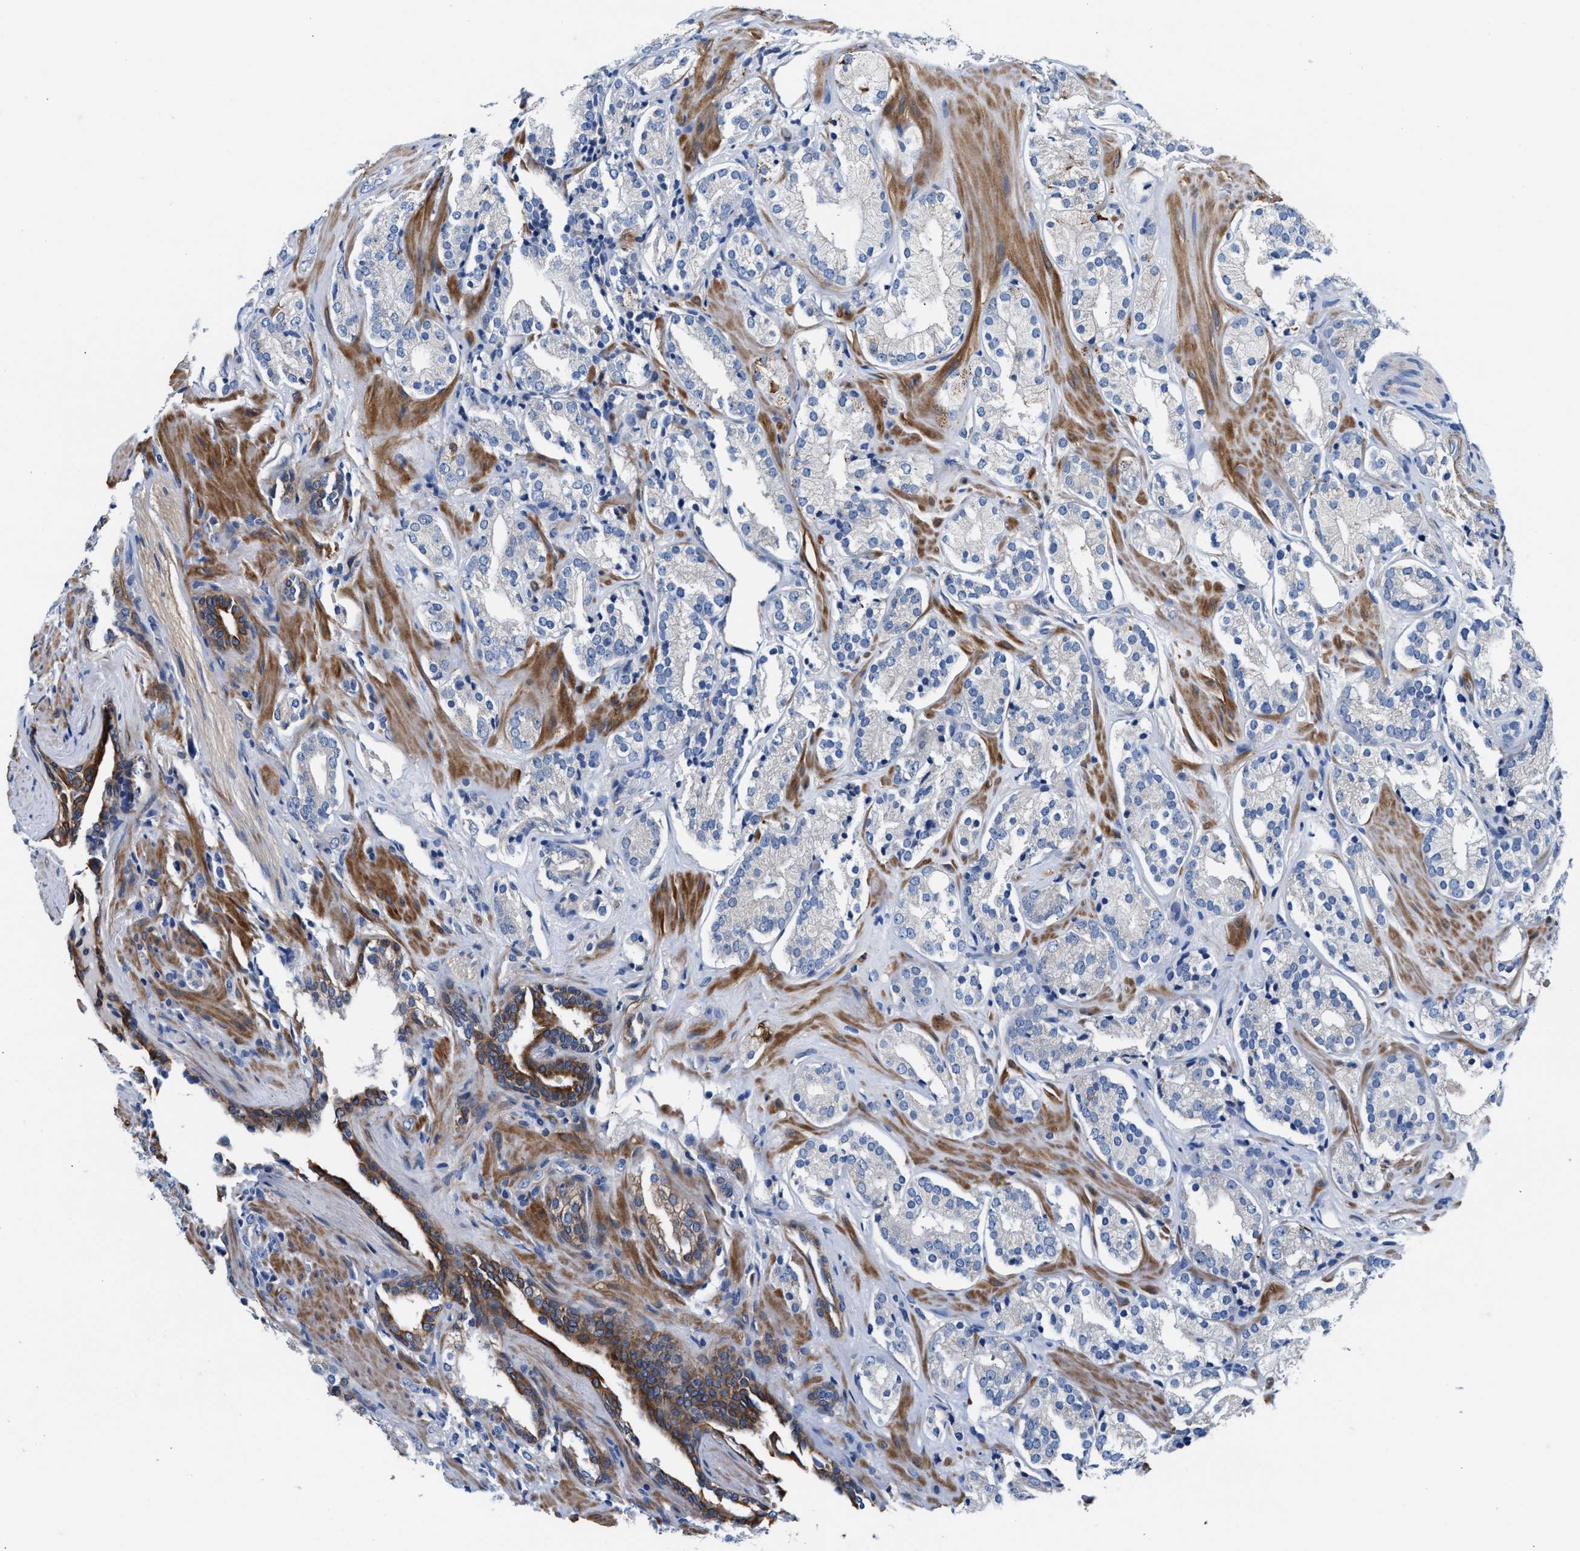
{"staining": {"intensity": "negative", "quantity": "none", "location": "none"}, "tissue": "prostate cancer", "cell_type": "Tumor cells", "image_type": "cancer", "snomed": [{"axis": "morphology", "description": "Adenocarcinoma, High grade"}, {"axis": "topography", "description": "Prostate"}], "caption": "Tumor cells are negative for protein expression in human prostate cancer (high-grade adenocarcinoma).", "gene": "PARG", "patient": {"sex": "male", "age": 71}}